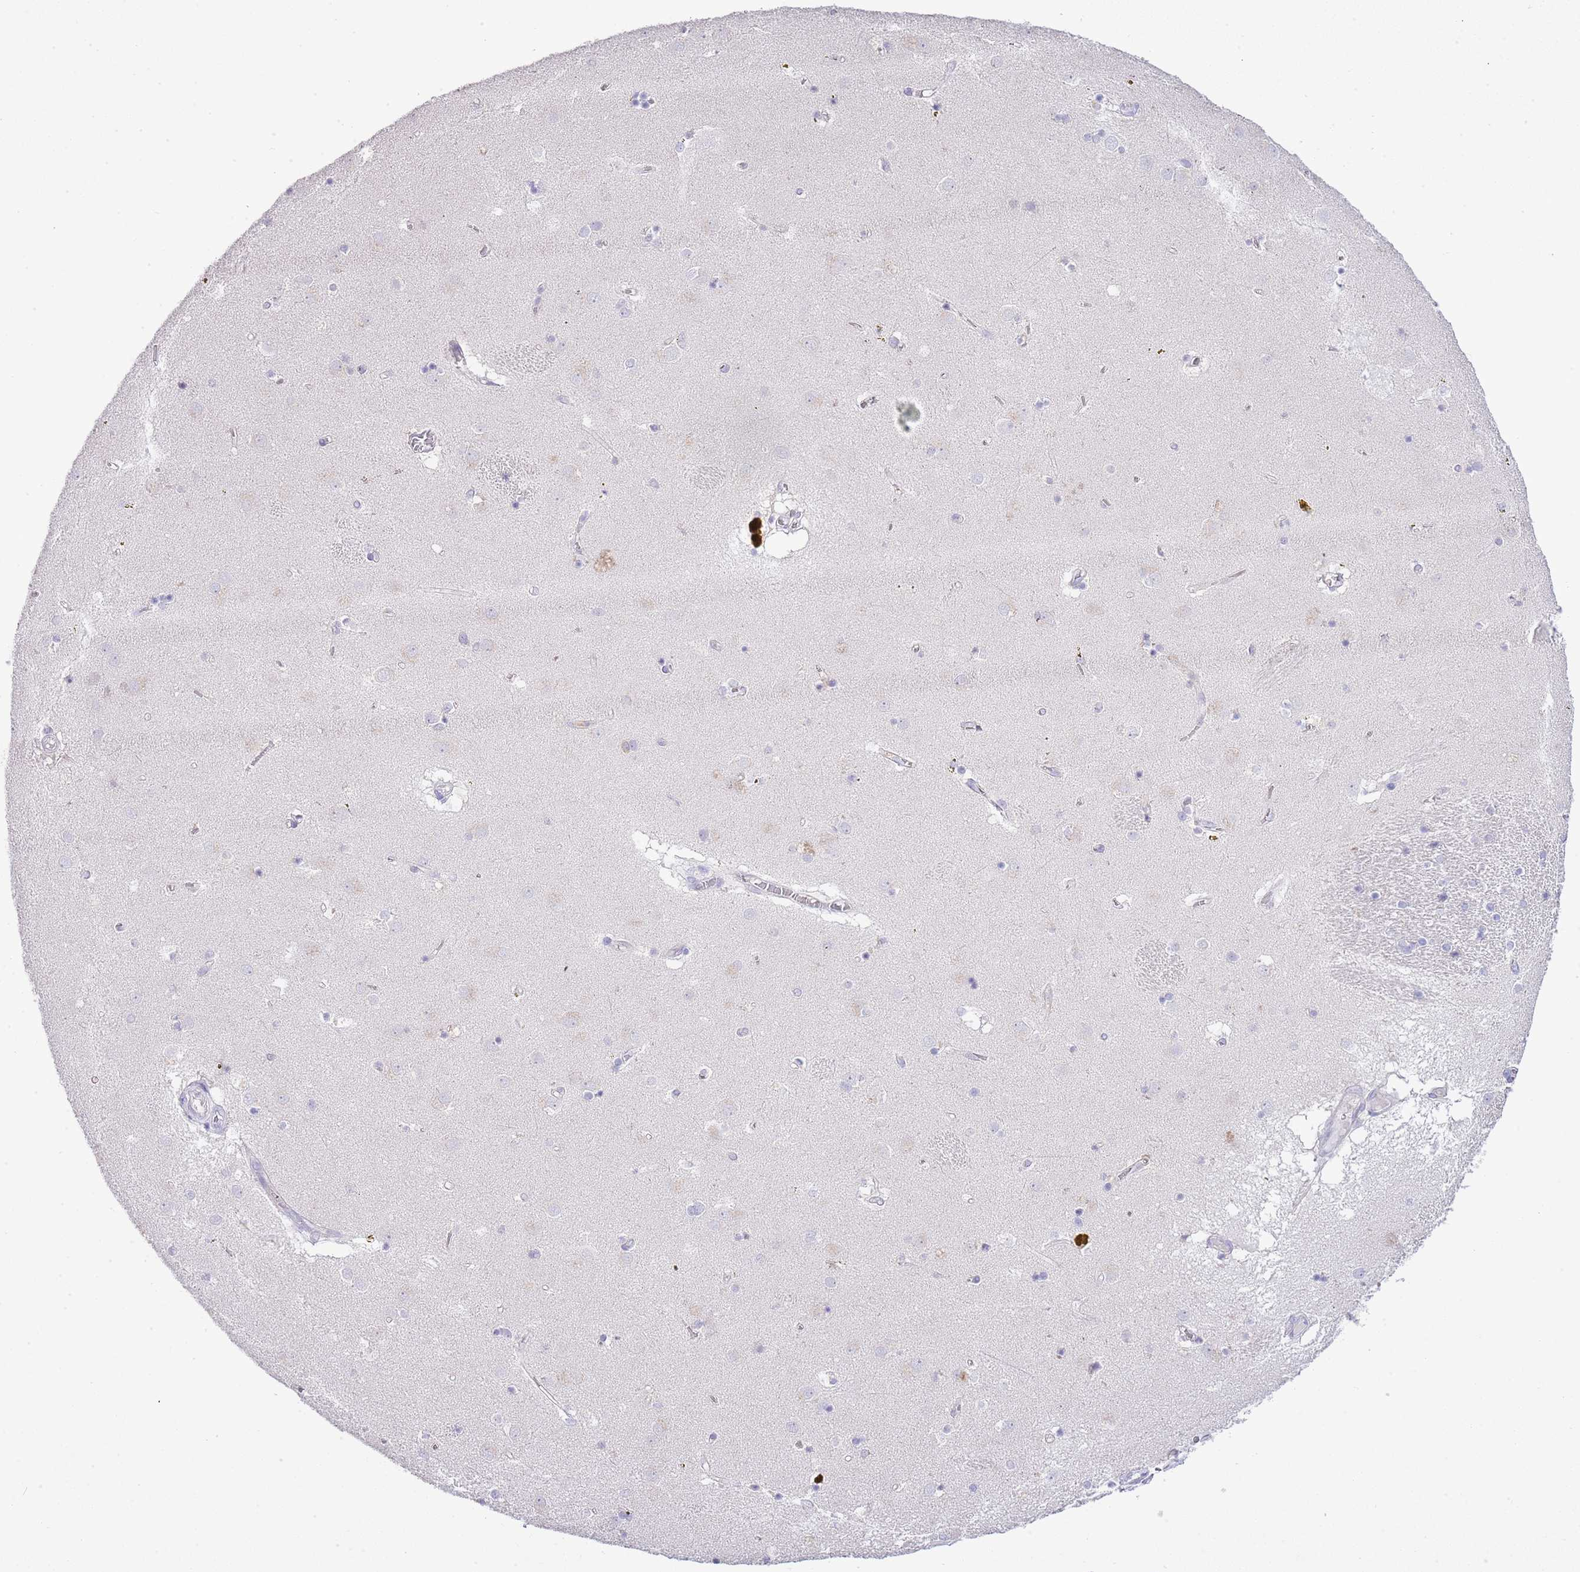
{"staining": {"intensity": "negative", "quantity": "none", "location": "none"}, "tissue": "caudate", "cell_type": "Glial cells", "image_type": "normal", "snomed": [{"axis": "morphology", "description": "Normal tissue, NOS"}, {"axis": "topography", "description": "Lateral ventricle wall"}], "caption": "Micrograph shows no protein staining in glial cells of unremarkable caudate. Nuclei are stained in blue.", "gene": "OR2Z1", "patient": {"sex": "male", "age": 70}}